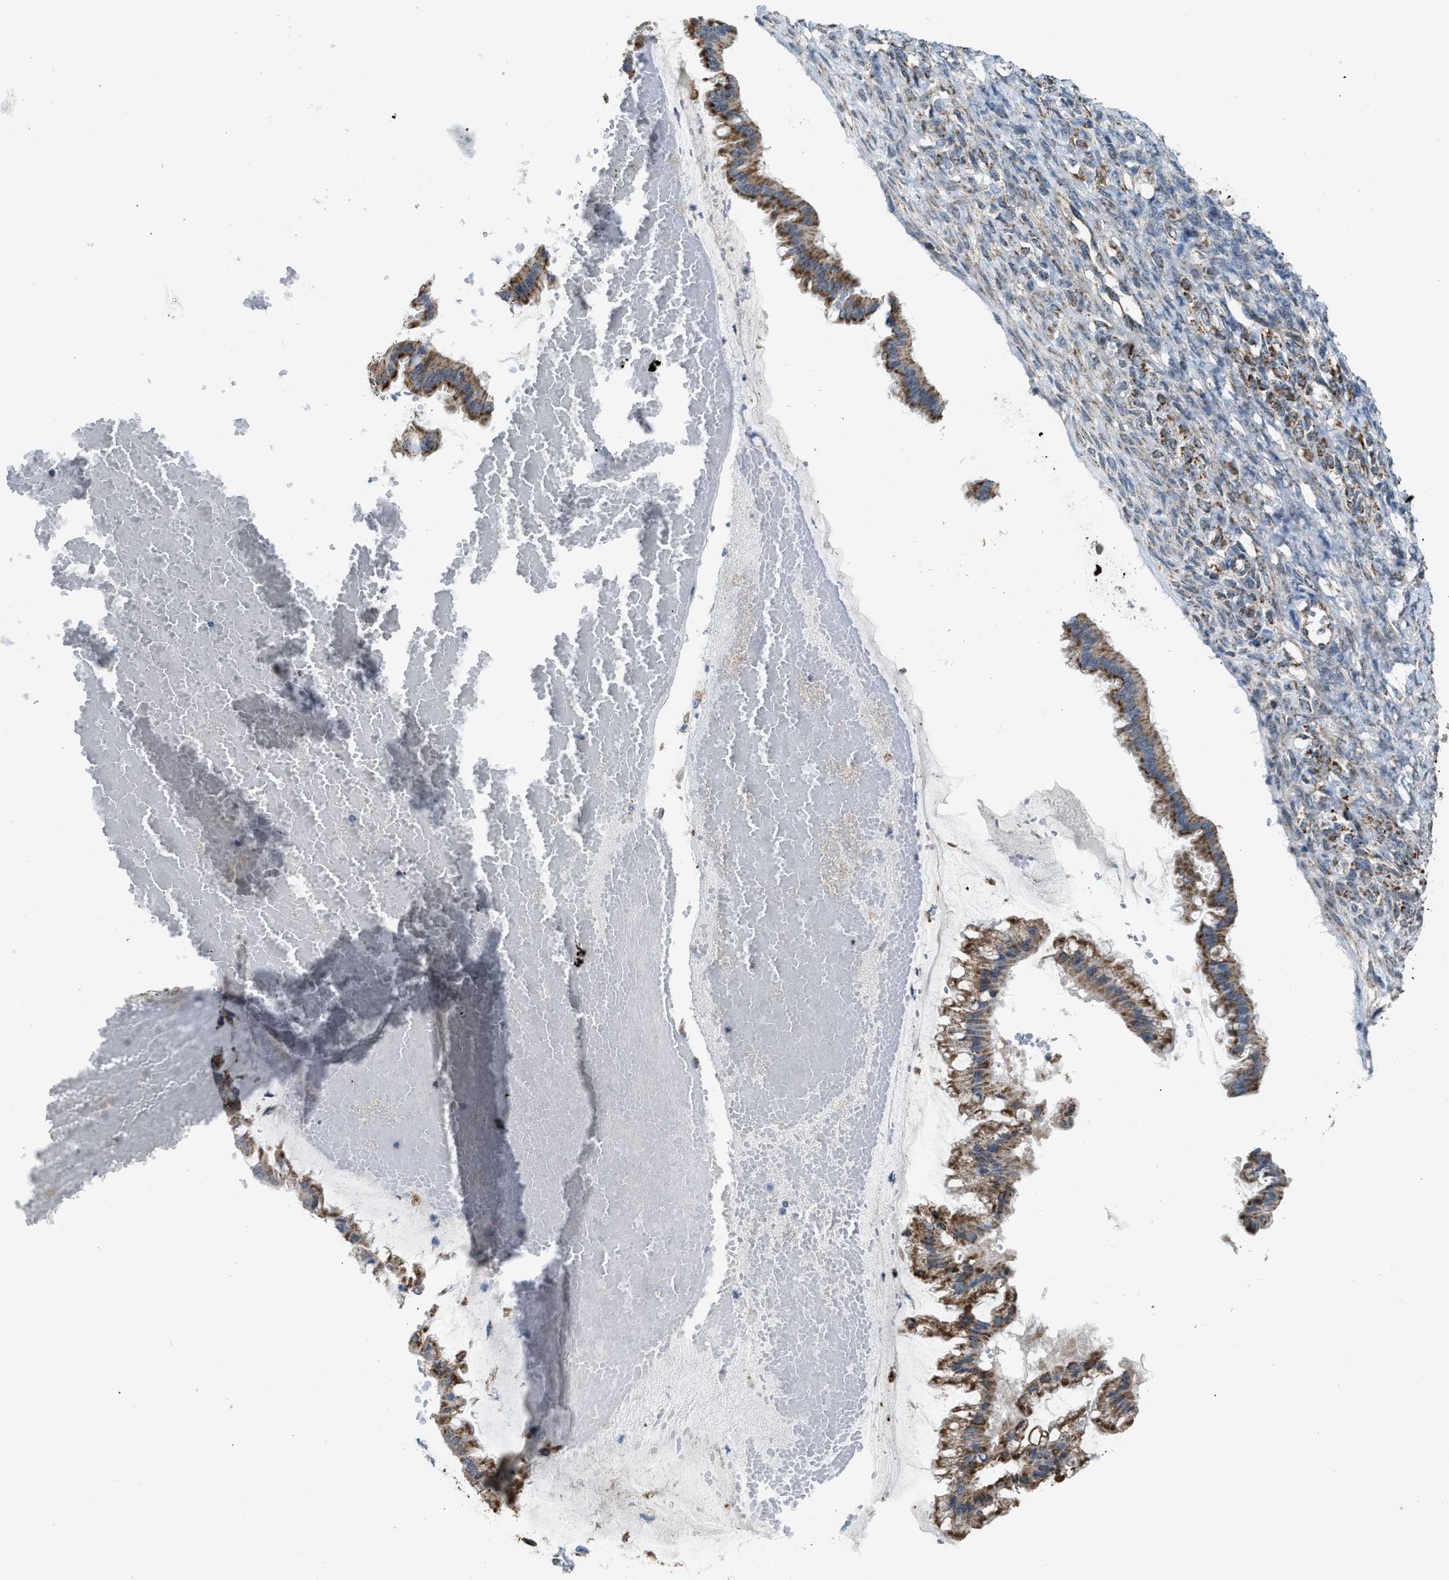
{"staining": {"intensity": "moderate", "quantity": ">75%", "location": "cytoplasmic/membranous"}, "tissue": "ovarian cancer", "cell_type": "Tumor cells", "image_type": "cancer", "snomed": [{"axis": "morphology", "description": "Cystadenocarcinoma, mucinous, NOS"}, {"axis": "topography", "description": "Ovary"}], "caption": "Mucinous cystadenocarcinoma (ovarian) stained with a brown dye exhibits moderate cytoplasmic/membranous positive expression in approximately >75% of tumor cells.", "gene": "ETFB", "patient": {"sex": "female", "age": 73}}